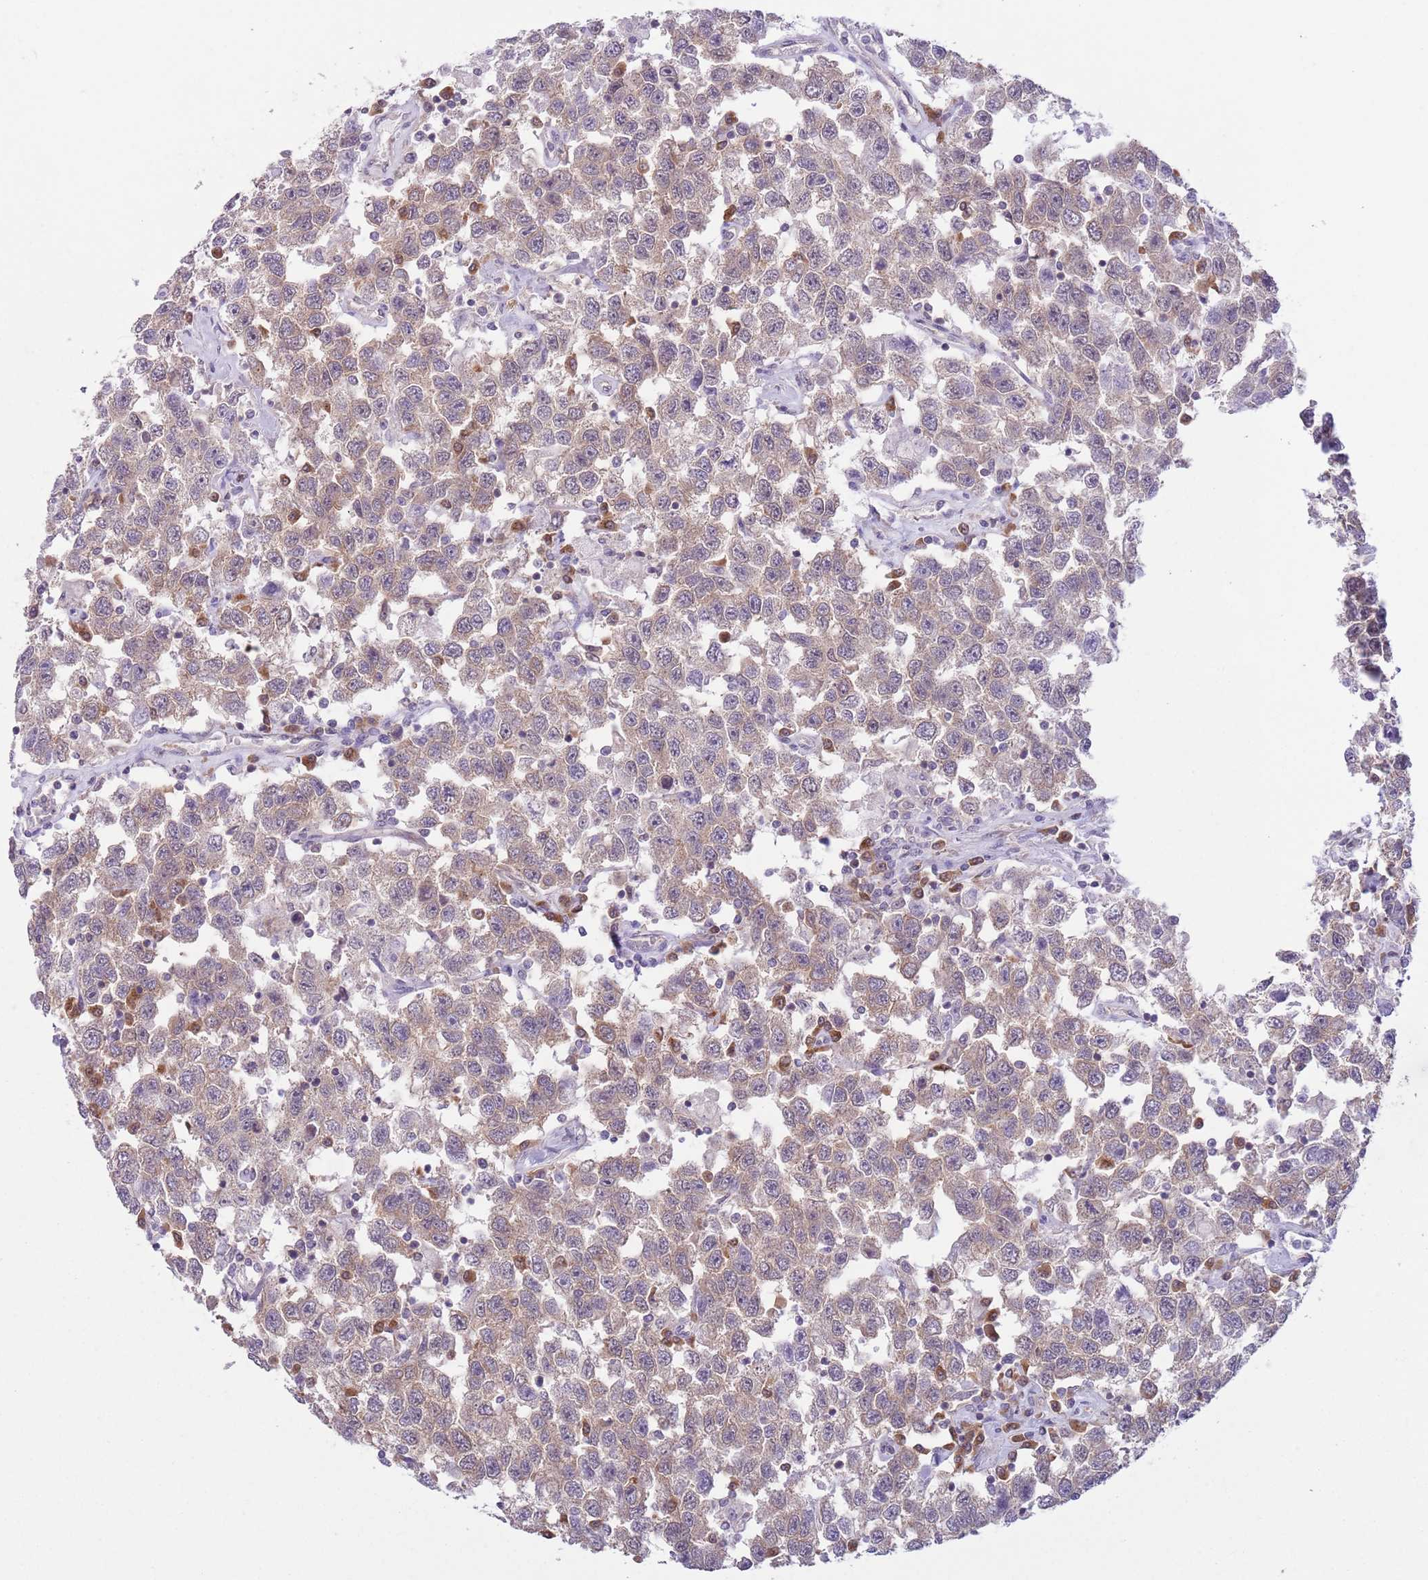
{"staining": {"intensity": "weak", "quantity": "25%-75%", "location": "cytoplasmic/membranous"}, "tissue": "testis cancer", "cell_type": "Tumor cells", "image_type": "cancer", "snomed": [{"axis": "morphology", "description": "Seminoma, NOS"}, {"axis": "topography", "description": "Testis"}], "caption": "Brown immunohistochemical staining in testis cancer displays weak cytoplasmic/membranous positivity in approximately 25%-75% of tumor cells.", "gene": "COPE", "patient": {"sex": "male", "age": 41}}